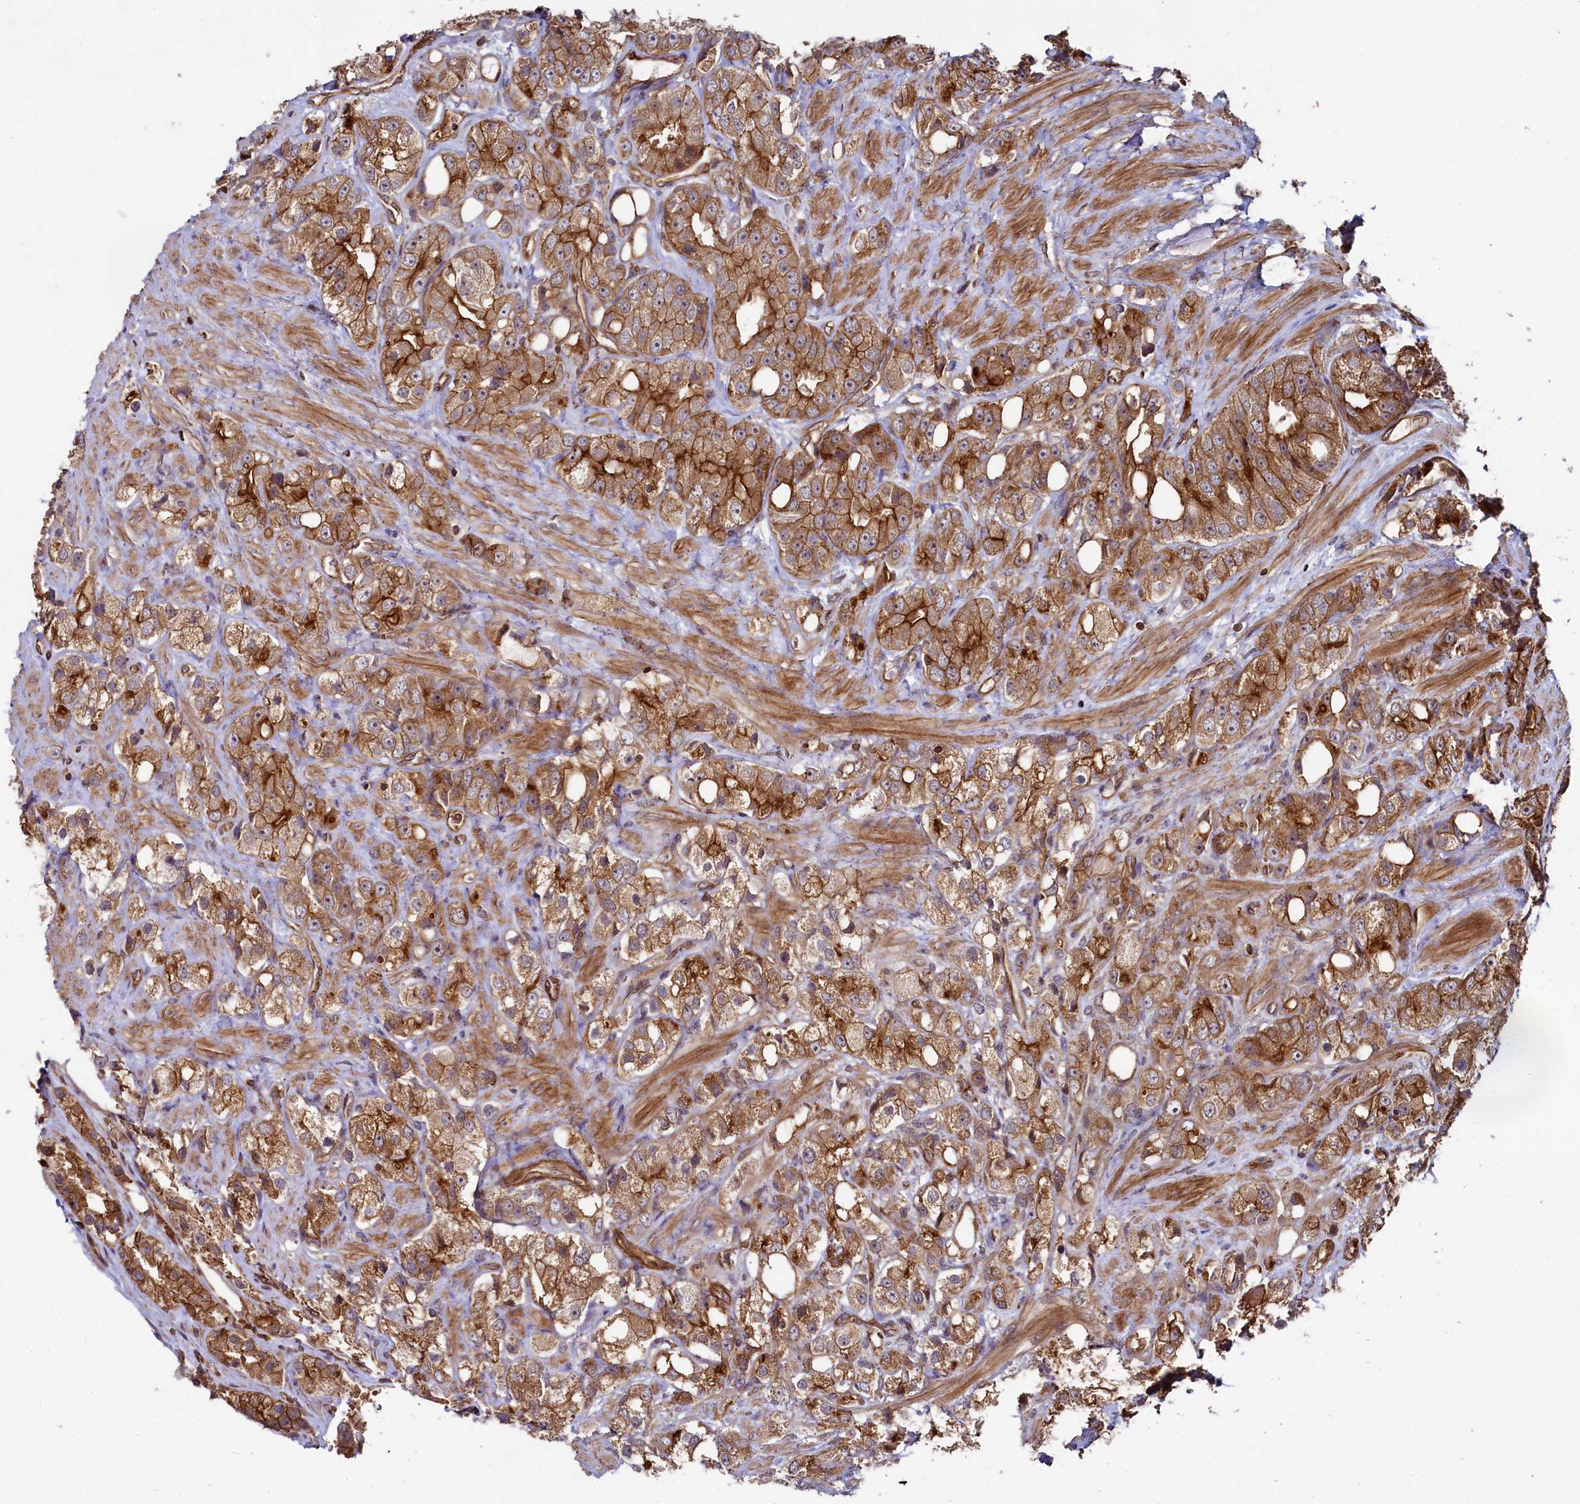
{"staining": {"intensity": "strong", "quantity": ">75%", "location": "cytoplasmic/membranous"}, "tissue": "prostate cancer", "cell_type": "Tumor cells", "image_type": "cancer", "snomed": [{"axis": "morphology", "description": "Adenocarcinoma, NOS"}, {"axis": "topography", "description": "Prostate"}], "caption": "The micrograph reveals immunohistochemical staining of prostate adenocarcinoma. There is strong cytoplasmic/membranous expression is seen in about >75% of tumor cells.", "gene": "SVIP", "patient": {"sex": "male", "age": 79}}